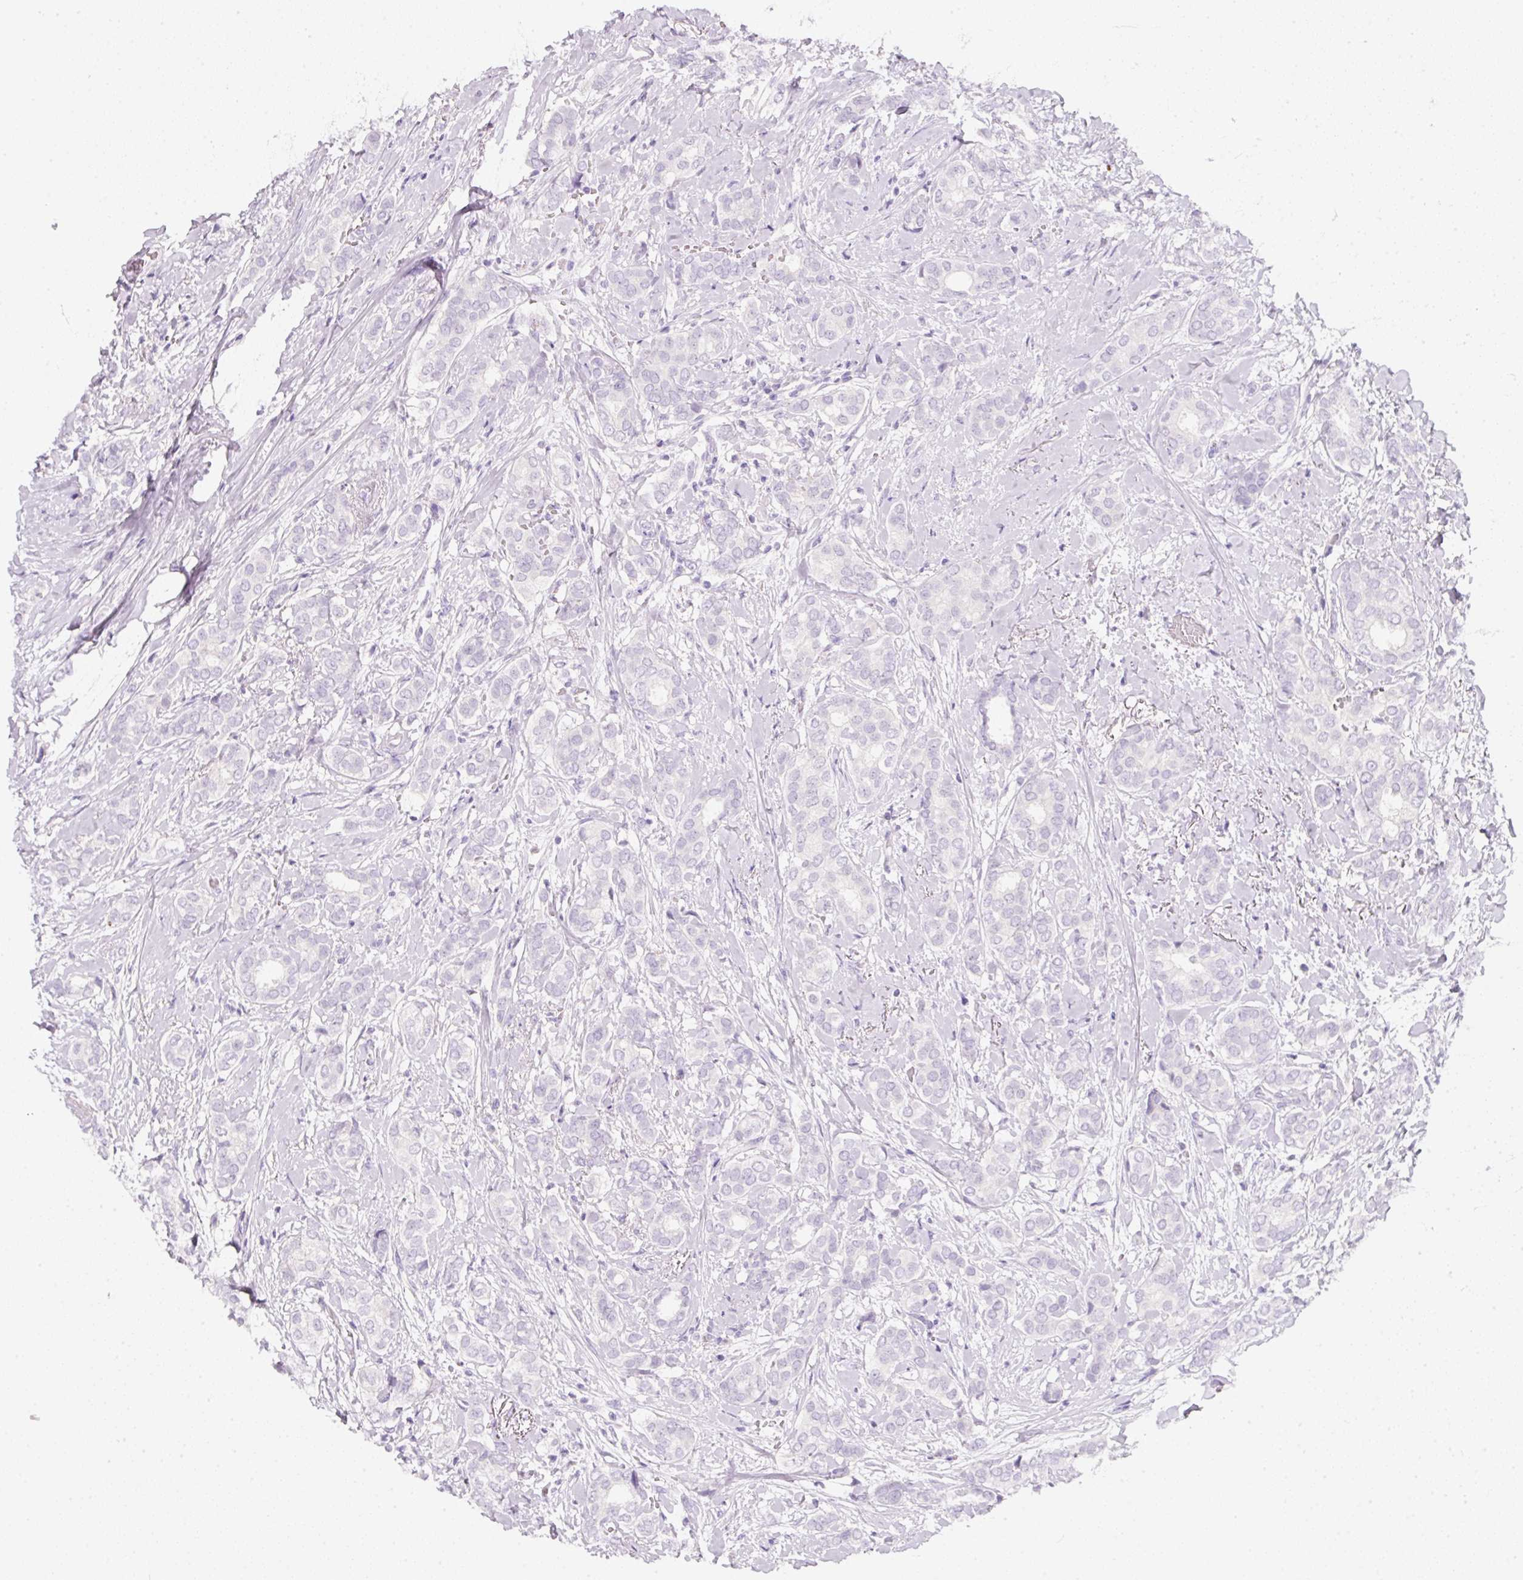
{"staining": {"intensity": "negative", "quantity": "none", "location": "none"}, "tissue": "breast cancer", "cell_type": "Tumor cells", "image_type": "cancer", "snomed": [{"axis": "morphology", "description": "Duct carcinoma"}, {"axis": "topography", "description": "Breast"}], "caption": "The histopathology image displays no staining of tumor cells in infiltrating ductal carcinoma (breast).", "gene": "SLC2A2", "patient": {"sex": "female", "age": 73}}